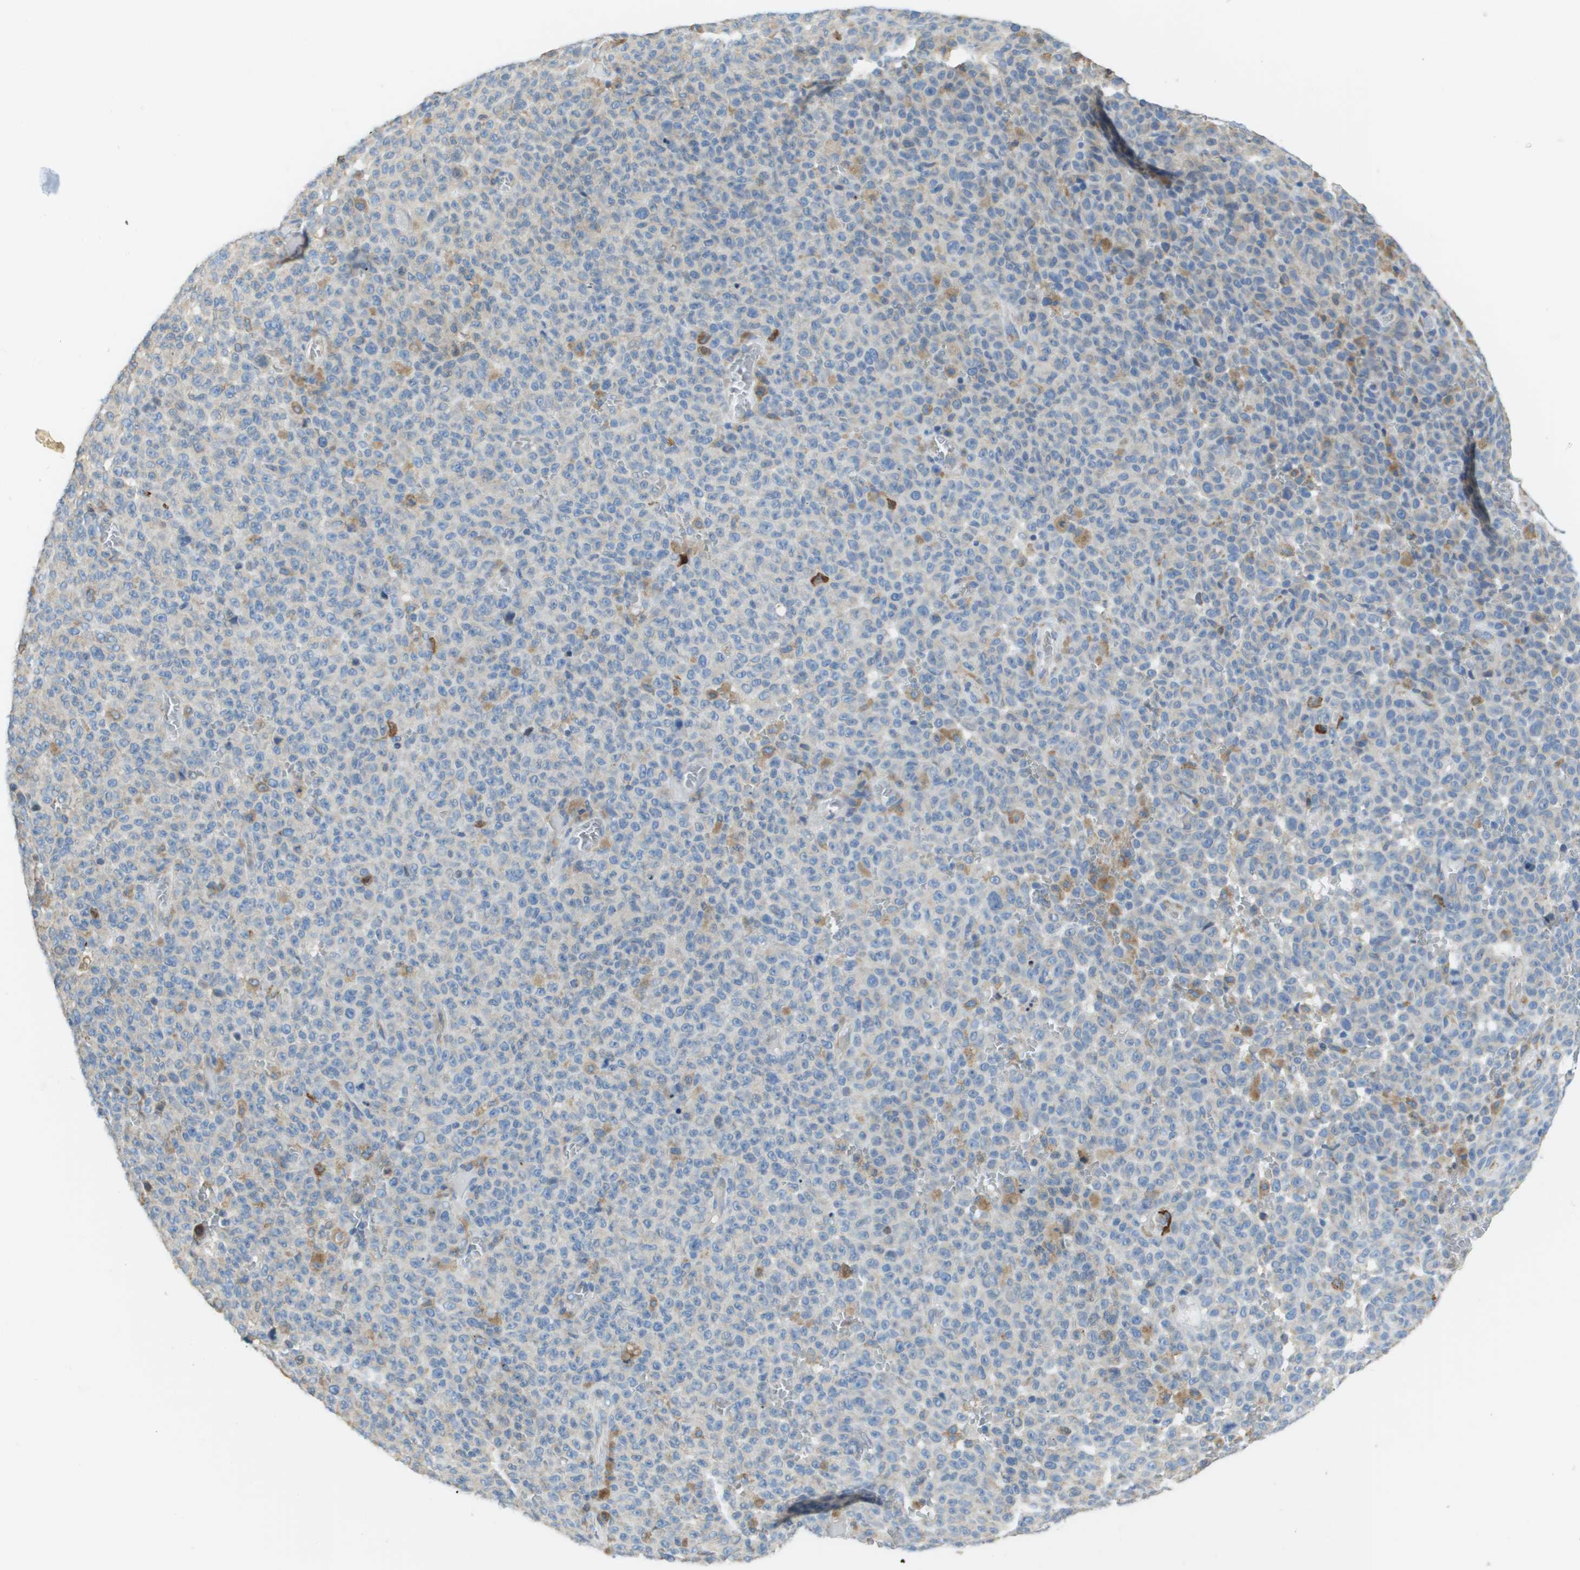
{"staining": {"intensity": "negative", "quantity": "none", "location": "none"}, "tissue": "melanoma", "cell_type": "Tumor cells", "image_type": "cancer", "snomed": [{"axis": "morphology", "description": "Malignant melanoma, NOS"}, {"axis": "topography", "description": "Skin"}], "caption": "Protein analysis of melanoma displays no significant staining in tumor cells.", "gene": "SDR42E1", "patient": {"sex": "female", "age": 82}}